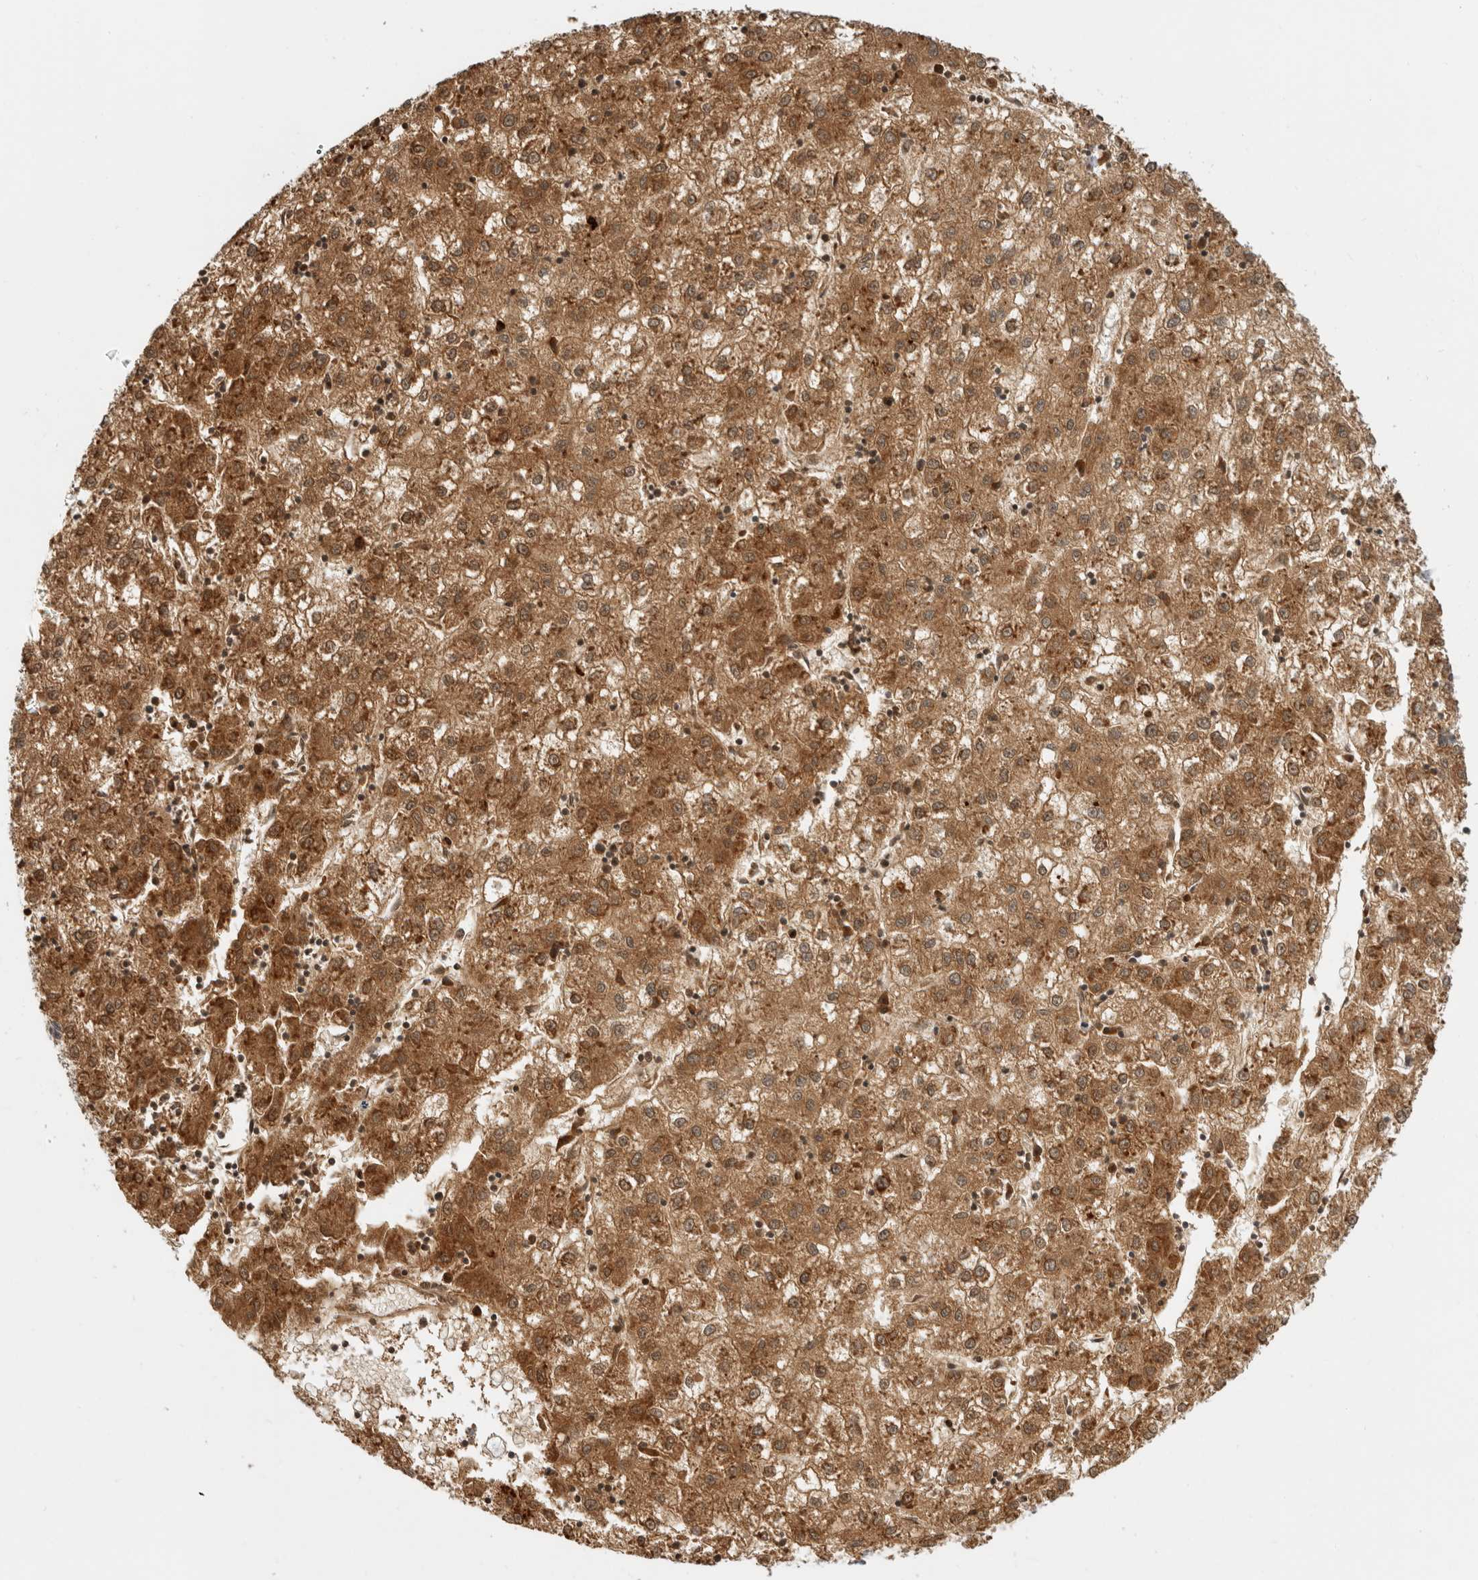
{"staining": {"intensity": "moderate", "quantity": ">75%", "location": "cytoplasmic/membranous"}, "tissue": "liver cancer", "cell_type": "Tumor cells", "image_type": "cancer", "snomed": [{"axis": "morphology", "description": "Carcinoma, Hepatocellular, NOS"}, {"axis": "topography", "description": "Liver"}], "caption": "Hepatocellular carcinoma (liver) was stained to show a protein in brown. There is medium levels of moderate cytoplasmic/membranous staining in approximately >75% of tumor cells.", "gene": "APOL2", "patient": {"sex": "male", "age": 72}}